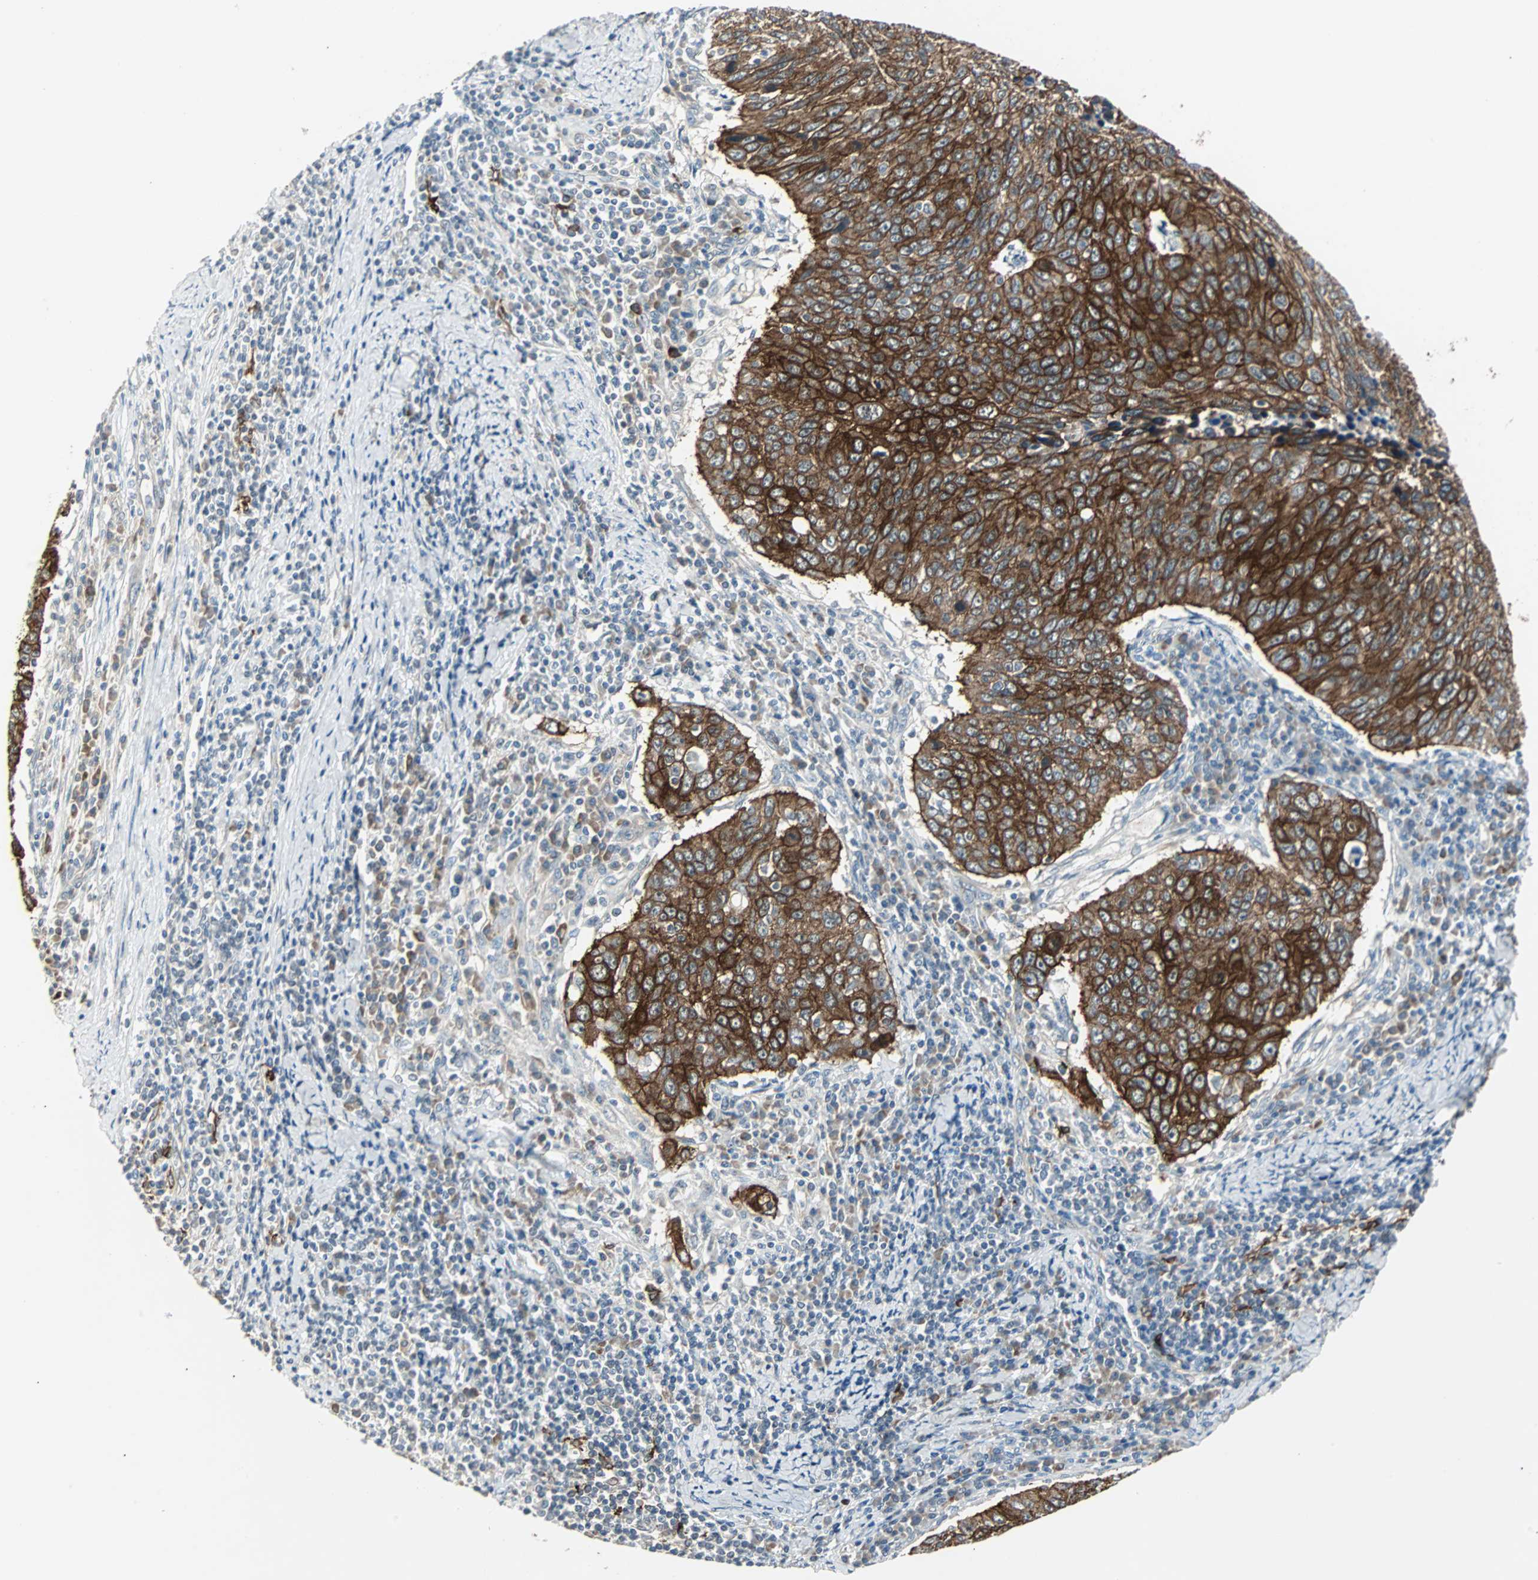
{"staining": {"intensity": "strong", "quantity": ">75%", "location": "cytoplasmic/membranous"}, "tissue": "cervical cancer", "cell_type": "Tumor cells", "image_type": "cancer", "snomed": [{"axis": "morphology", "description": "Squamous cell carcinoma, NOS"}, {"axis": "topography", "description": "Cervix"}], "caption": "Protein staining demonstrates strong cytoplasmic/membranous positivity in approximately >75% of tumor cells in cervical squamous cell carcinoma.", "gene": "CMC2", "patient": {"sex": "female", "age": 53}}